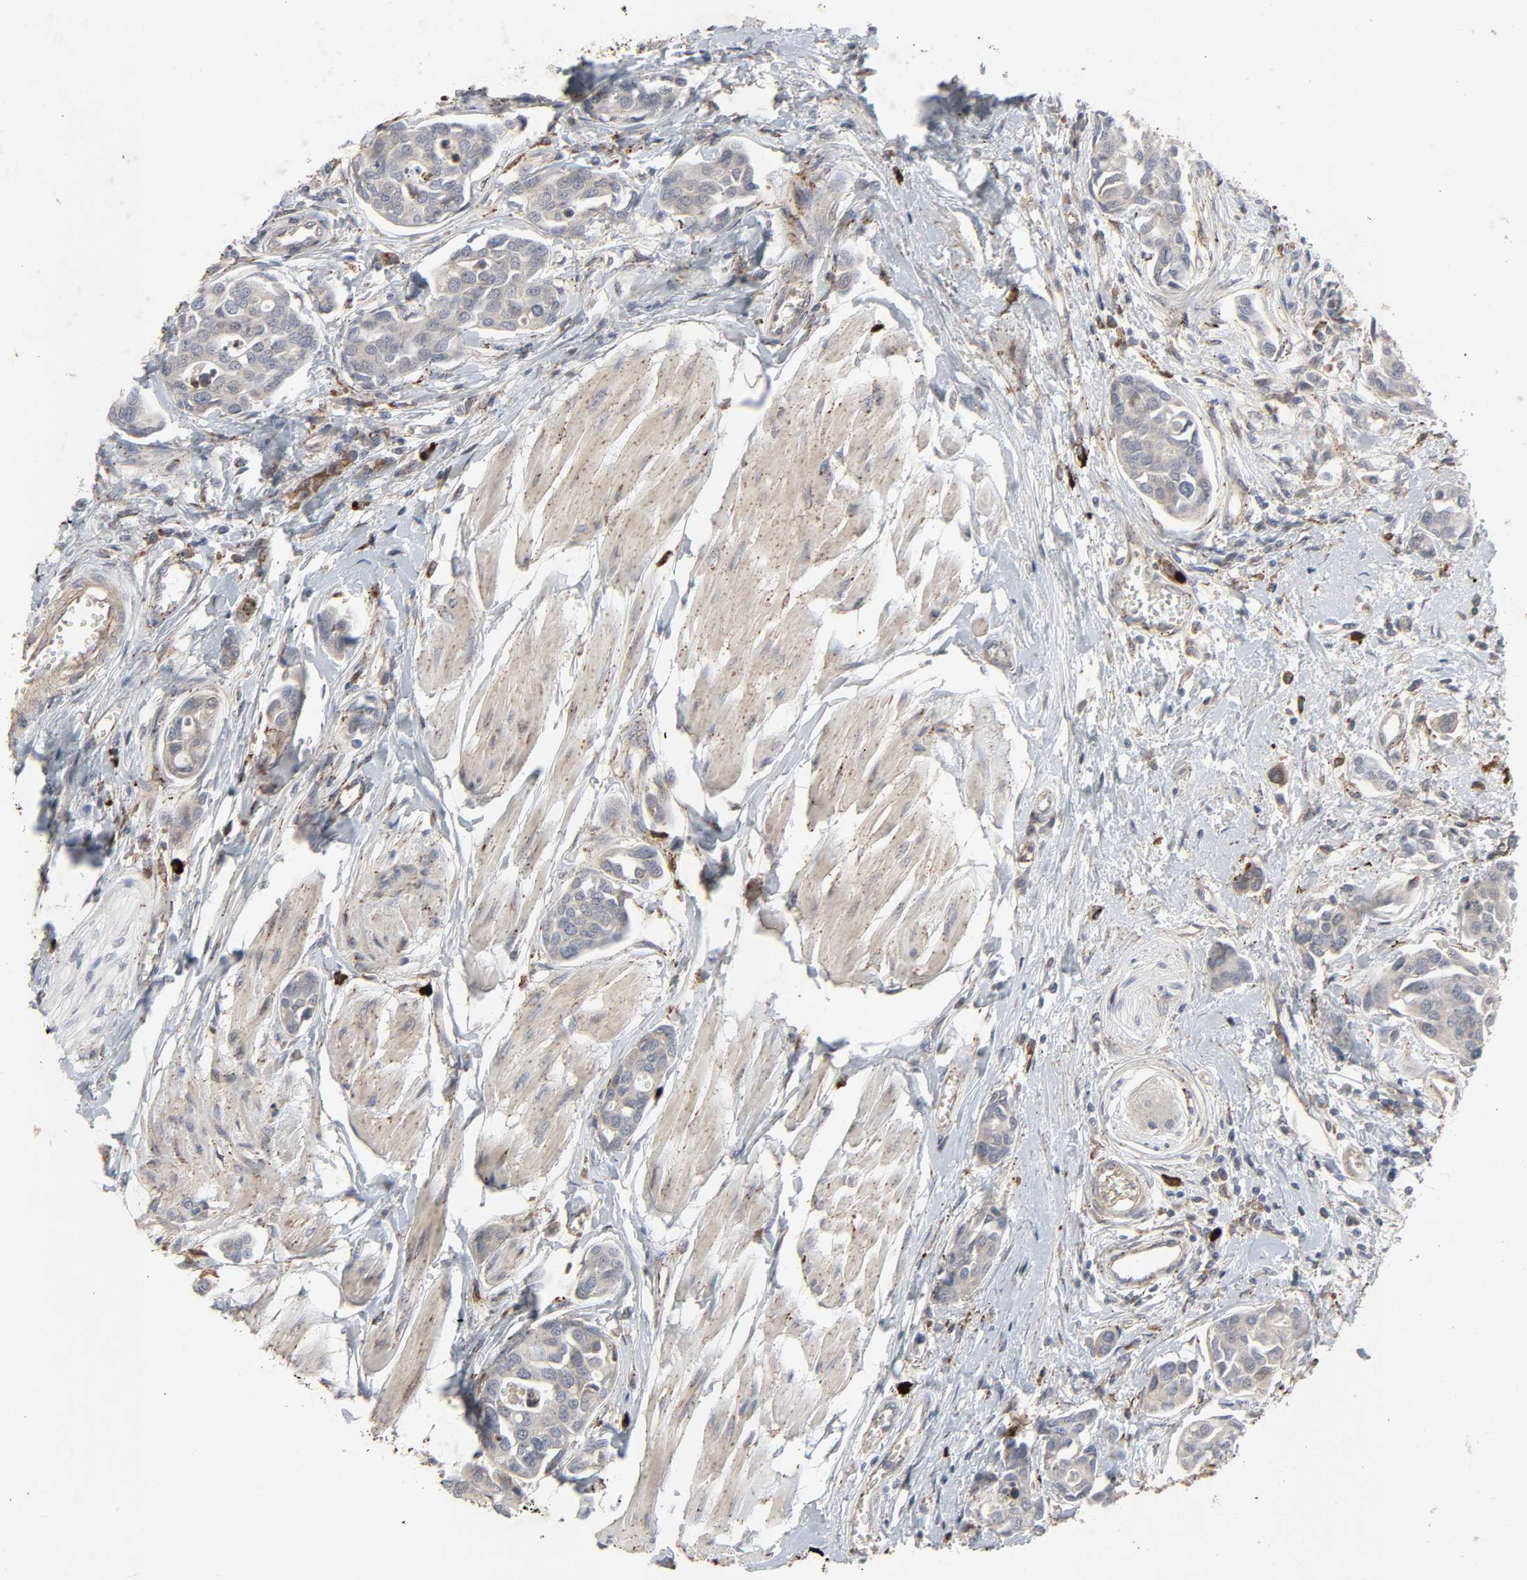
{"staining": {"intensity": "weak", "quantity": ">75%", "location": "cytoplasmic/membranous"}, "tissue": "urothelial cancer", "cell_type": "Tumor cells", "image_type": "cancer", "snomed": [{"axis": "morphology", "description": "Urothelial carcinoma, High grade"}, {"axis": "topography", "description": "Urinary bladder"}], "caption": "A micrograph showing weak cytoplasmic/membranous positivity in approximately >75% of tumor cells in high-grade urothelial carcinoma, as visualized by brown immunohistochemical staining.", "gene": "ADCY4", "patient": {"sex": "male", "age": 78}}